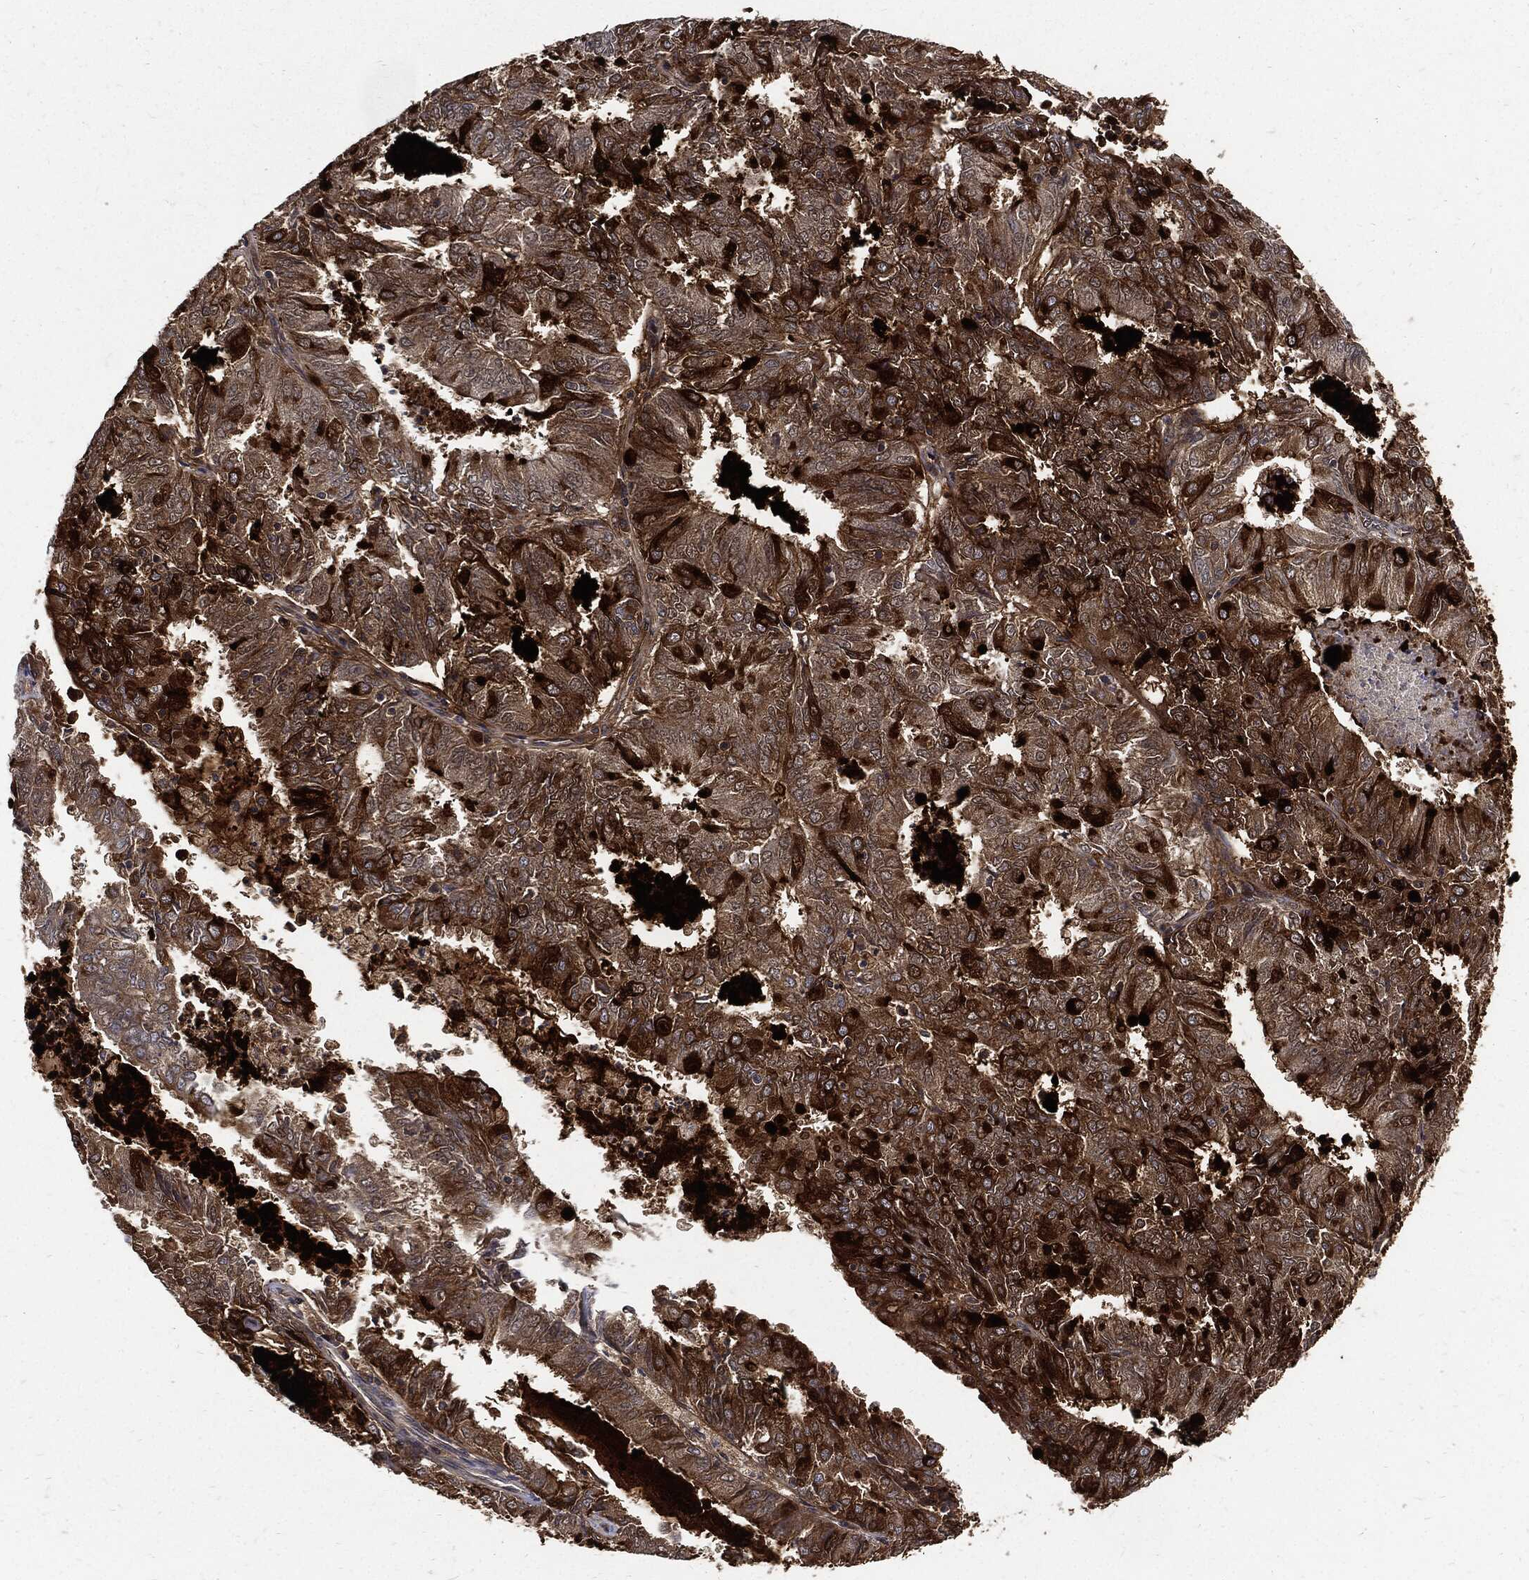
{"staining": {"intensity": "strong", "quantity": "25%-75%", "location": "cytoplasmic/membranous"}, "tissue": "endometrial cancer", "cell_type": "Tumor cells", "image_type": "cancer", "snomed": [{"axis": "morphology", "description": "Adenocarcinoma, NOS"}, {"axis": "topography", "description": "Endometrium"}], "caption": "A brown stain highlights strong cytoplasmic/membranous positivity of a protein in human endometrial adenocarcinoma tumor cells.", "gene": "CLU", "patient": {"sex": "female", "age": 57}}